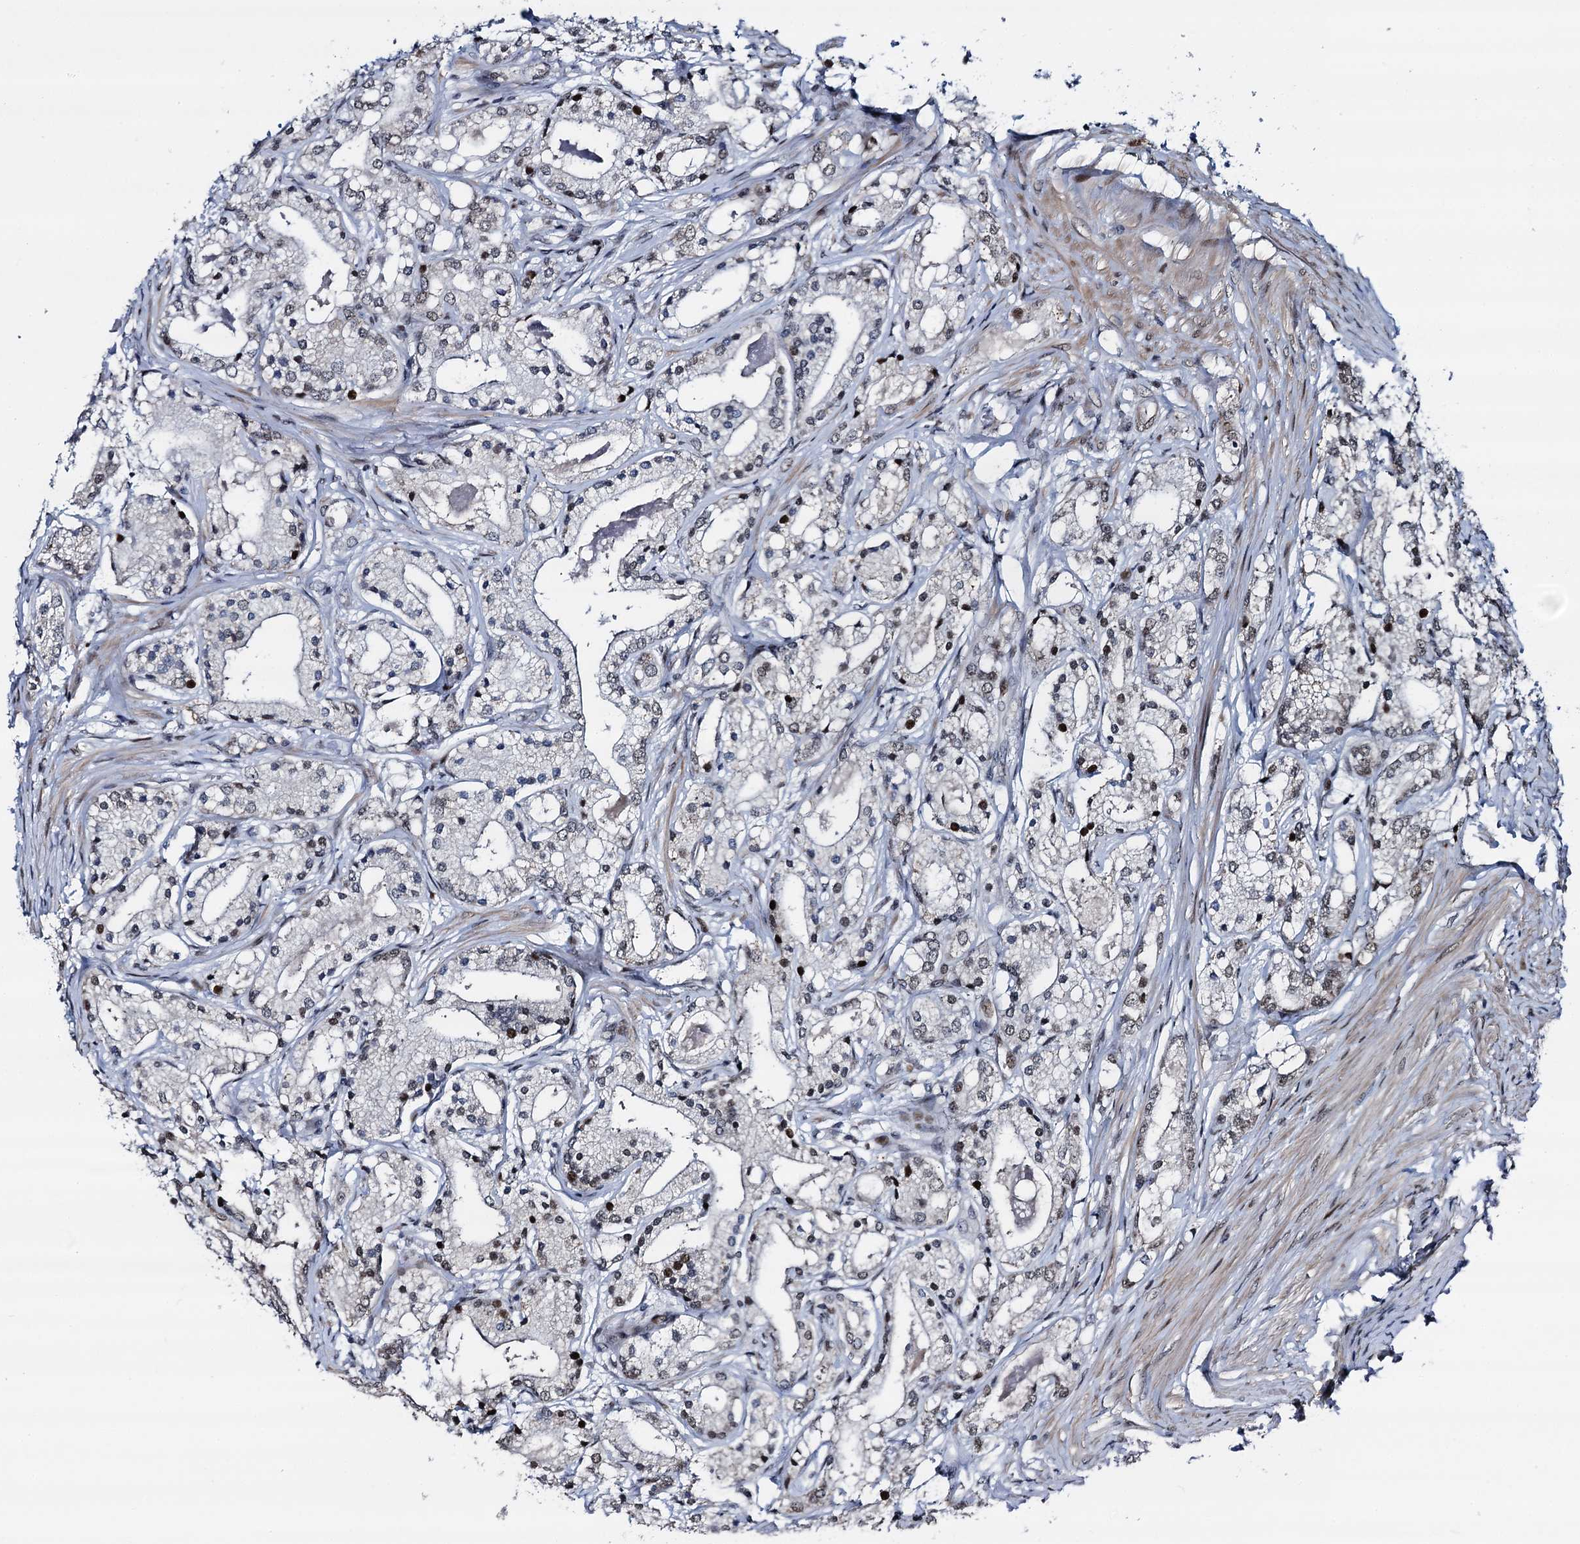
{"staining": {"intensity": "moderate", "quantity": "<25%", "location": "nuclear"}, "tissue": "prostate cancer", "cell_type": "Tumor cells", "image_type": "cancer", "snomed": [{"axis": "morphology", "description": "Adenocarcinoma, High grade"}, {"axis": "topography", "description": "Prostate"}], "caption": "An immunohistochemistry (IHC) micrograph of tumor tissue is shown. Protein staining in brown shows moderate nuclear positivity in prostate cancer (adenocarcinoma (high-grade)) within tumor cells.", "gene": "RUFY2", "patient": {"sex": "male", "age": 59}}